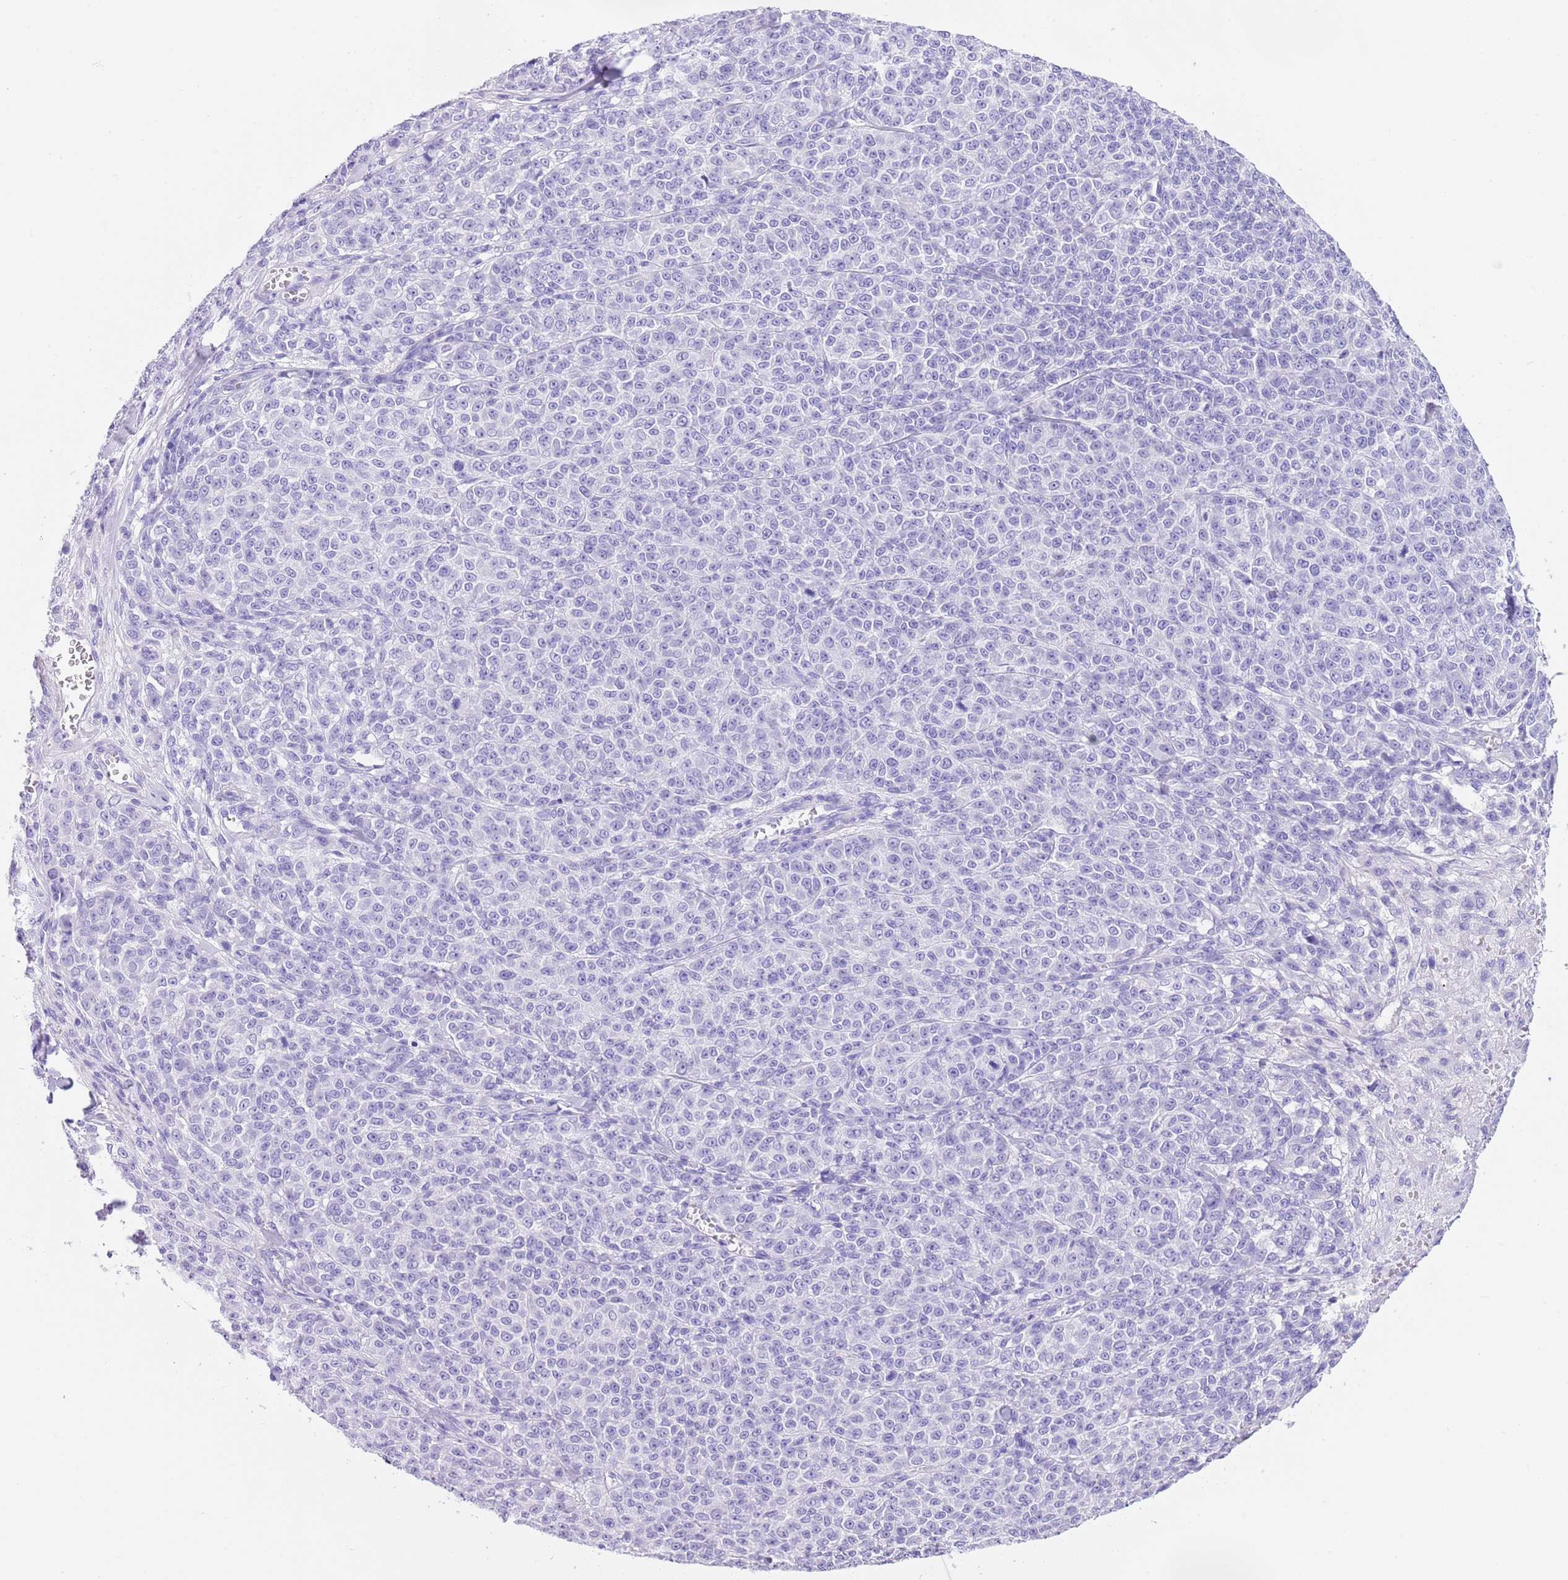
{"staining": {"intensity": "negative", "quantity": "none", "location": "none"}, "tissue": "melanoma", "cell_type": "Tumor cells", "image_type": "cancer", "snomed": [{"axis": "morphology", "description": "Normal tissue, NOS"}, {"axis": "morphology", "description": "Malignant melanoma, NOS"}, {"axis": "topography", "description": "Skin"}], "caption": "An image of melanoma stained for a protein demonstrates no brown staining in tumor cells. The staining was performed using DAB (3,3'-diaminobenzidine) to visualize the protein expression in brown, while the nuclei were stained in blue with hematoxylin (Magnification: 20x).", "gene": "TMEM185B", "patient": {"sex": "female", "age": 34}}